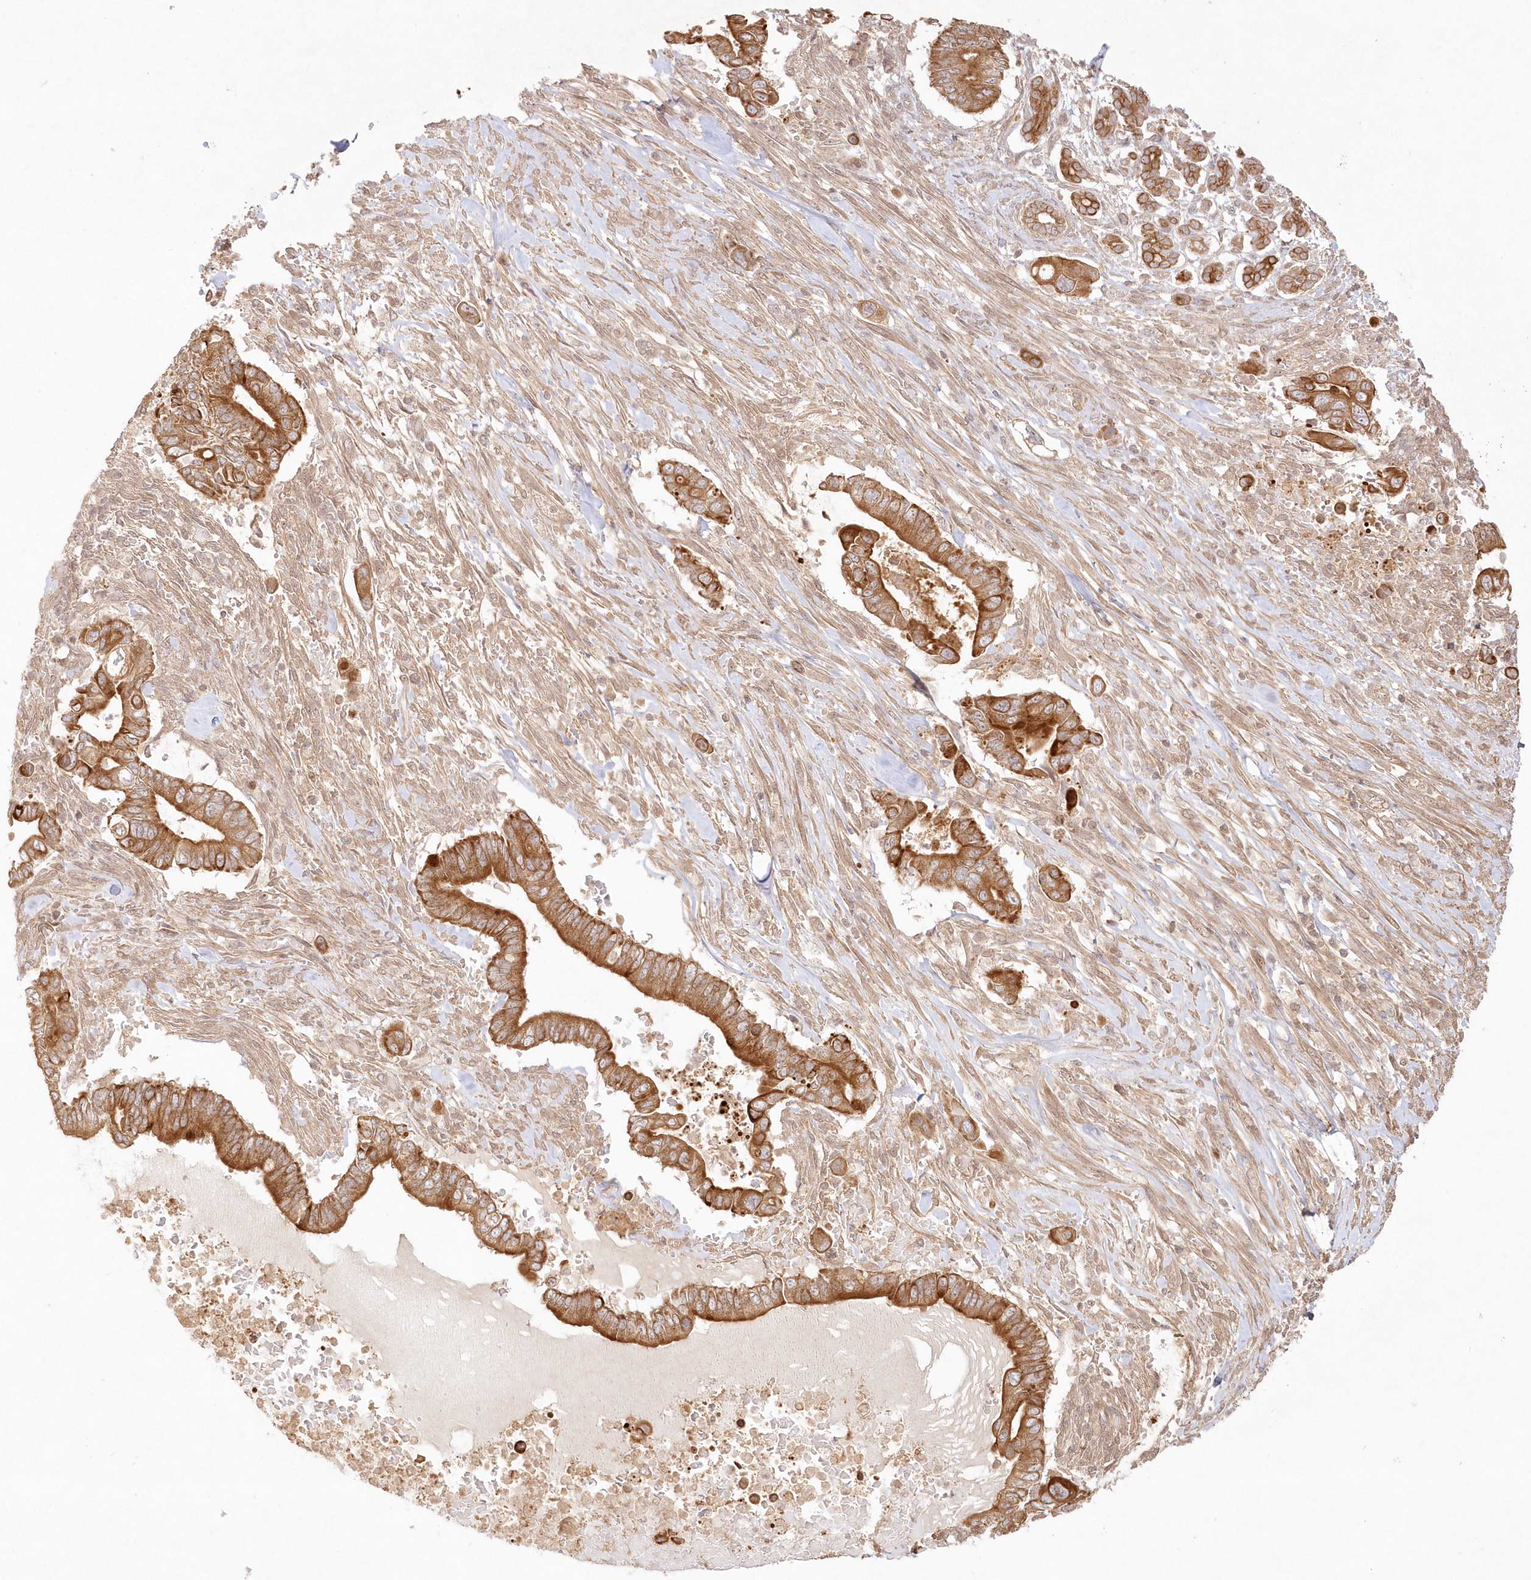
{"staining": {"intensity": "strong", "quantity": ">75%", "location": "cytoplasmic/membranous"}, "tissue": "pancreatic cancer", "cell_type": "Tumor cells", "image_type": "cancer", "snomed": [{"axis": "morphology", "description": "Adenocarcinoma, NOS"}, {"axis": "topography", "description": "Pancreas"}], "caption": "Immunohistochemical staining of pancreatic cancer displays high levels of strong cytoplasmic/membranous expression in about >75% of tumor cells.", "gene": "KIAA0232", "patient": {"sex": "male", "age": 68}}